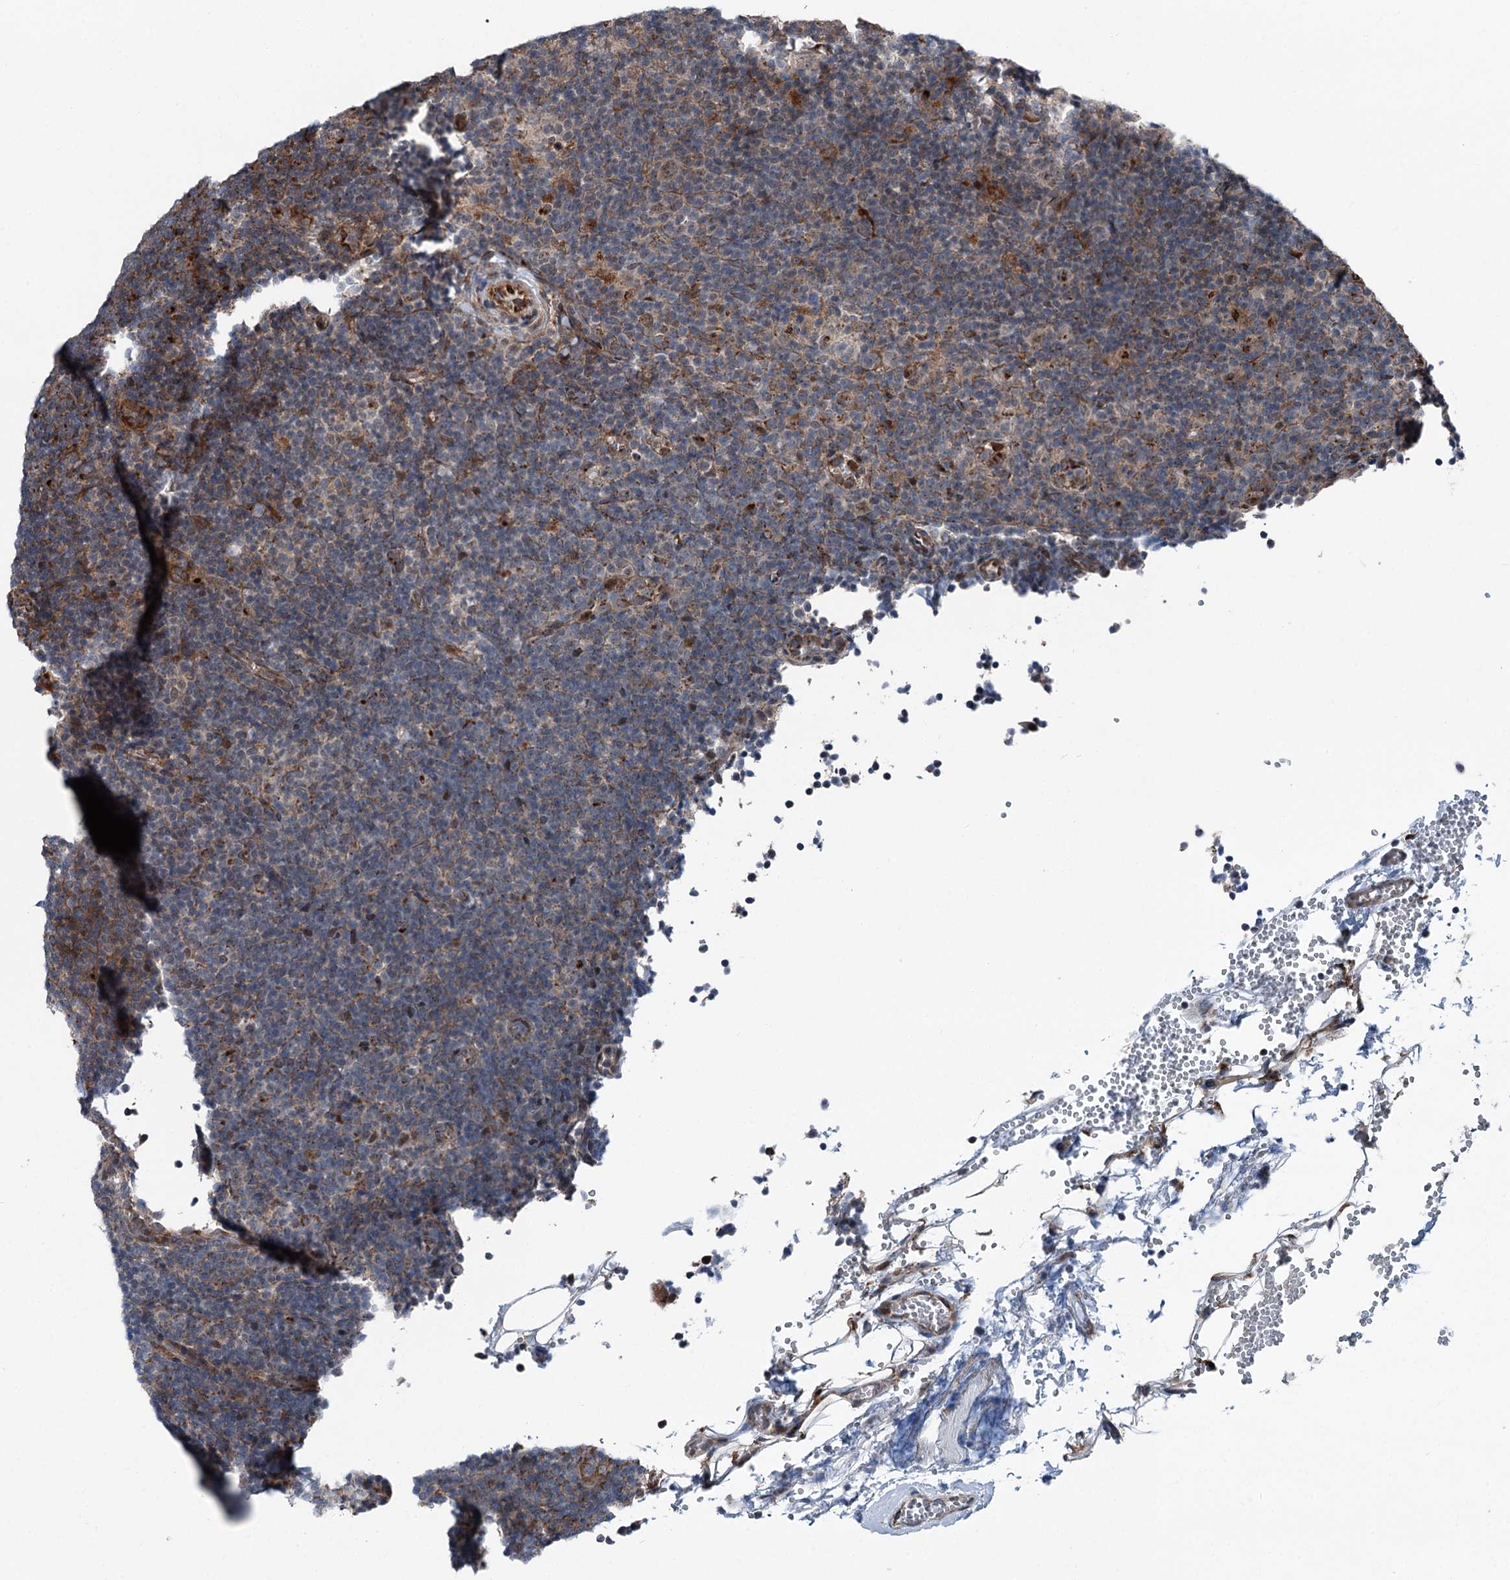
{"staining": {"intensity": "moderate", "quantity": "<25%", "location": "cytoplasmic/membranous"}, "tissue": "lymphoma", "cell_type": "Tumor cells", "image_type": "cancer", "snomed": [{"axis": "morphology", "description": "Hodgkin's disease, NOS"}, {"axis": "topography", "description": "Lymph node"}], "caption": "Immunohistochemistry staining of lymphoma, which demonstrates low levels of moderate cytoplasmic/membranous staining in about <25% of tumor cells indicating moderate cytoplasmic/membranous protein staining. The staining was performed using DAB (brown) for protein detection and nuclei were counterstained in hematoxylin (blue).", "gene": "POLR1D", "patient": {"sex": "female", "age": 57}}